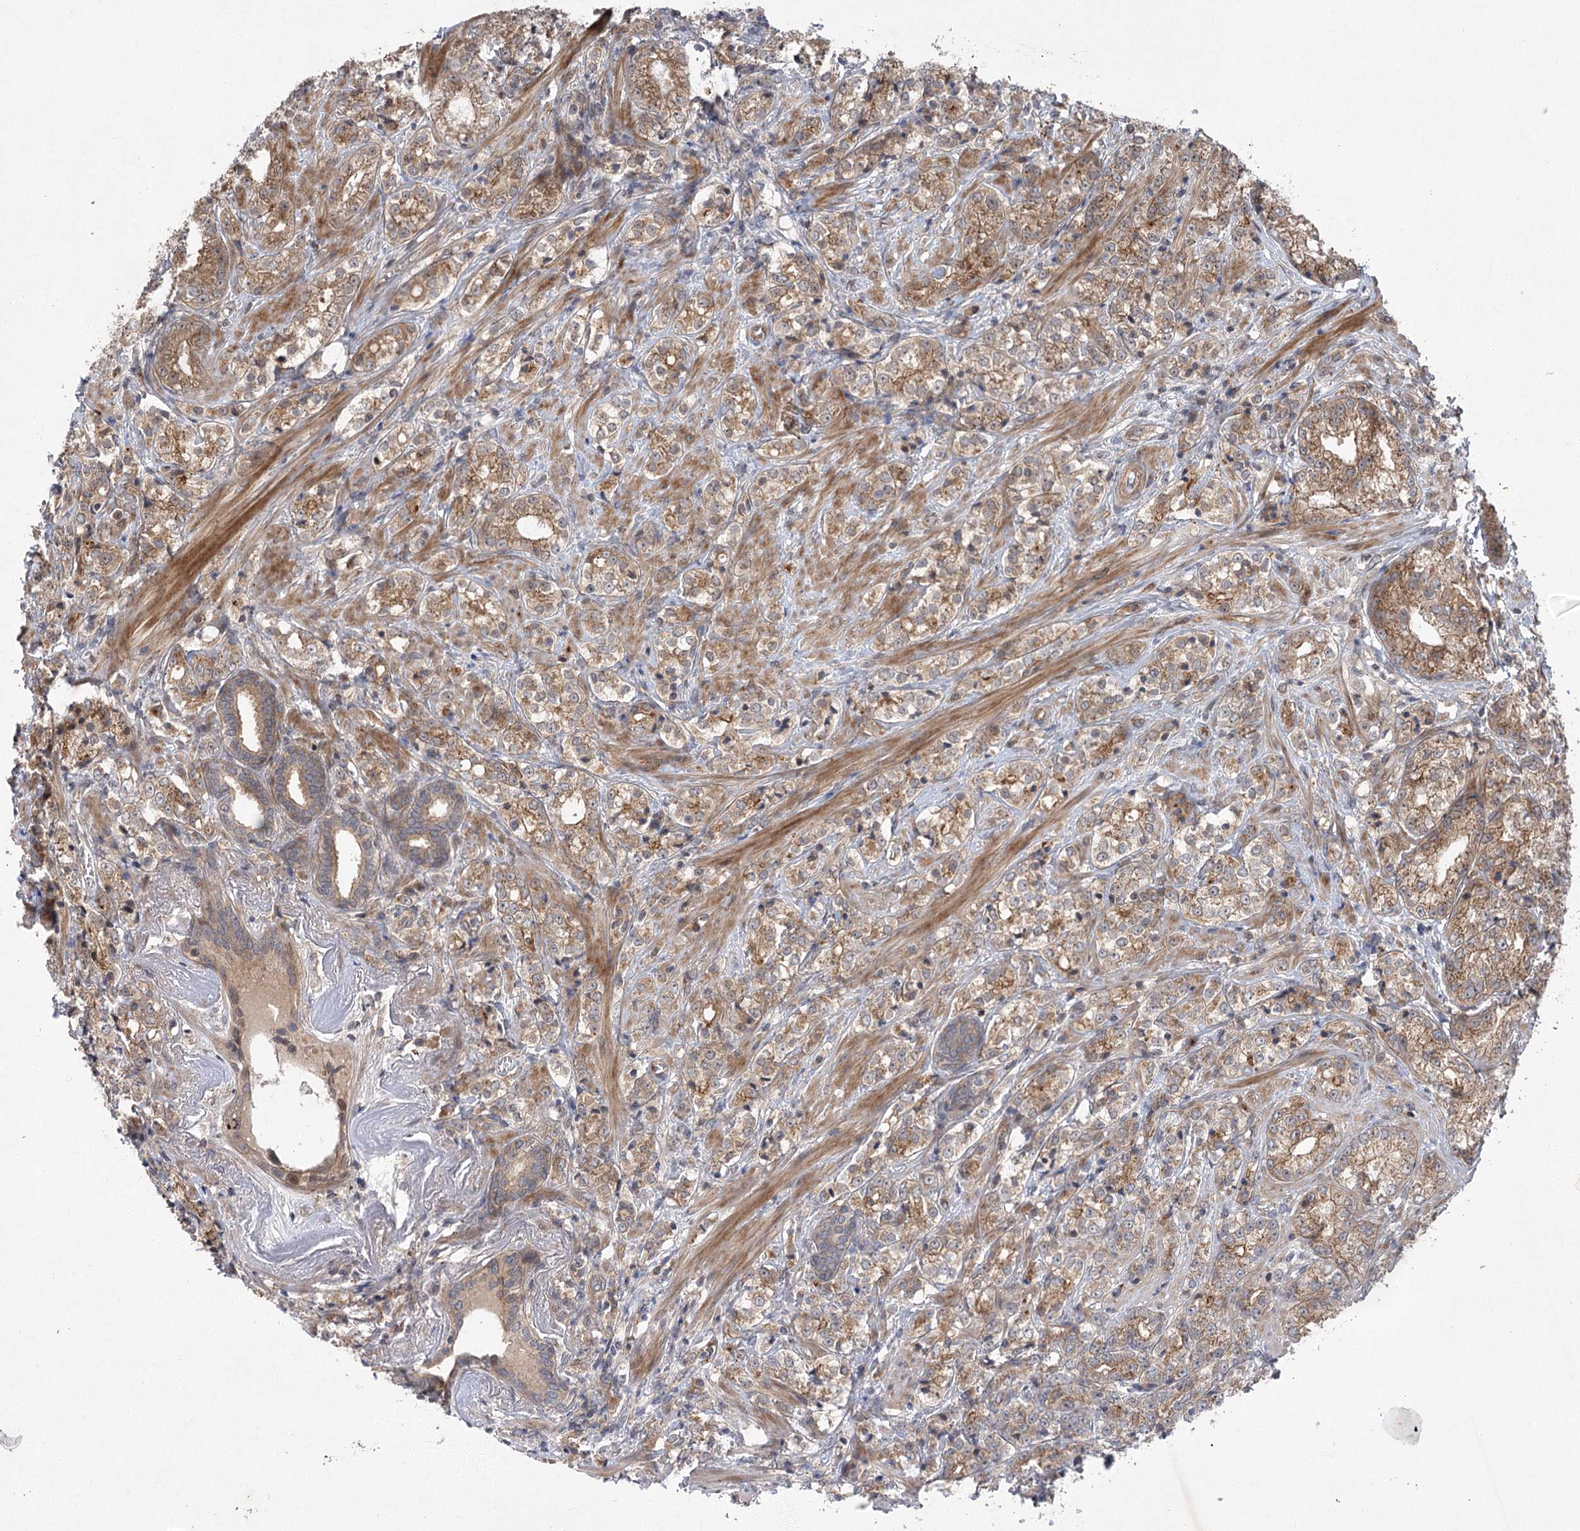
{"staining": {"intensity": "moderate", "quantity": "25%-75%", "location": "cytoplasmic/membranous"}, "tissue": "prostate cancer", "cell_type": "Tumor cells", "image_type": "cancer", "snomed": [{"axis": "morphology", "description": "Adenocarcinoma, High grade"}, {"axis": "topography", "description": "Prostate"}], "caption": "Immunohistochemistry (IHC) (DAB (3,3'-diaminobenzidine)) staining of prostate cancer displays moderate cytoplasmic/membranous protein staining in about 25%-75% of tumor cells. (DAB (3,3'-diaminobenzidine) IHC with brightfield microscopy, high magnification).", "gene": "METTL24", "patient": {"sex": "male", "age": 69}}